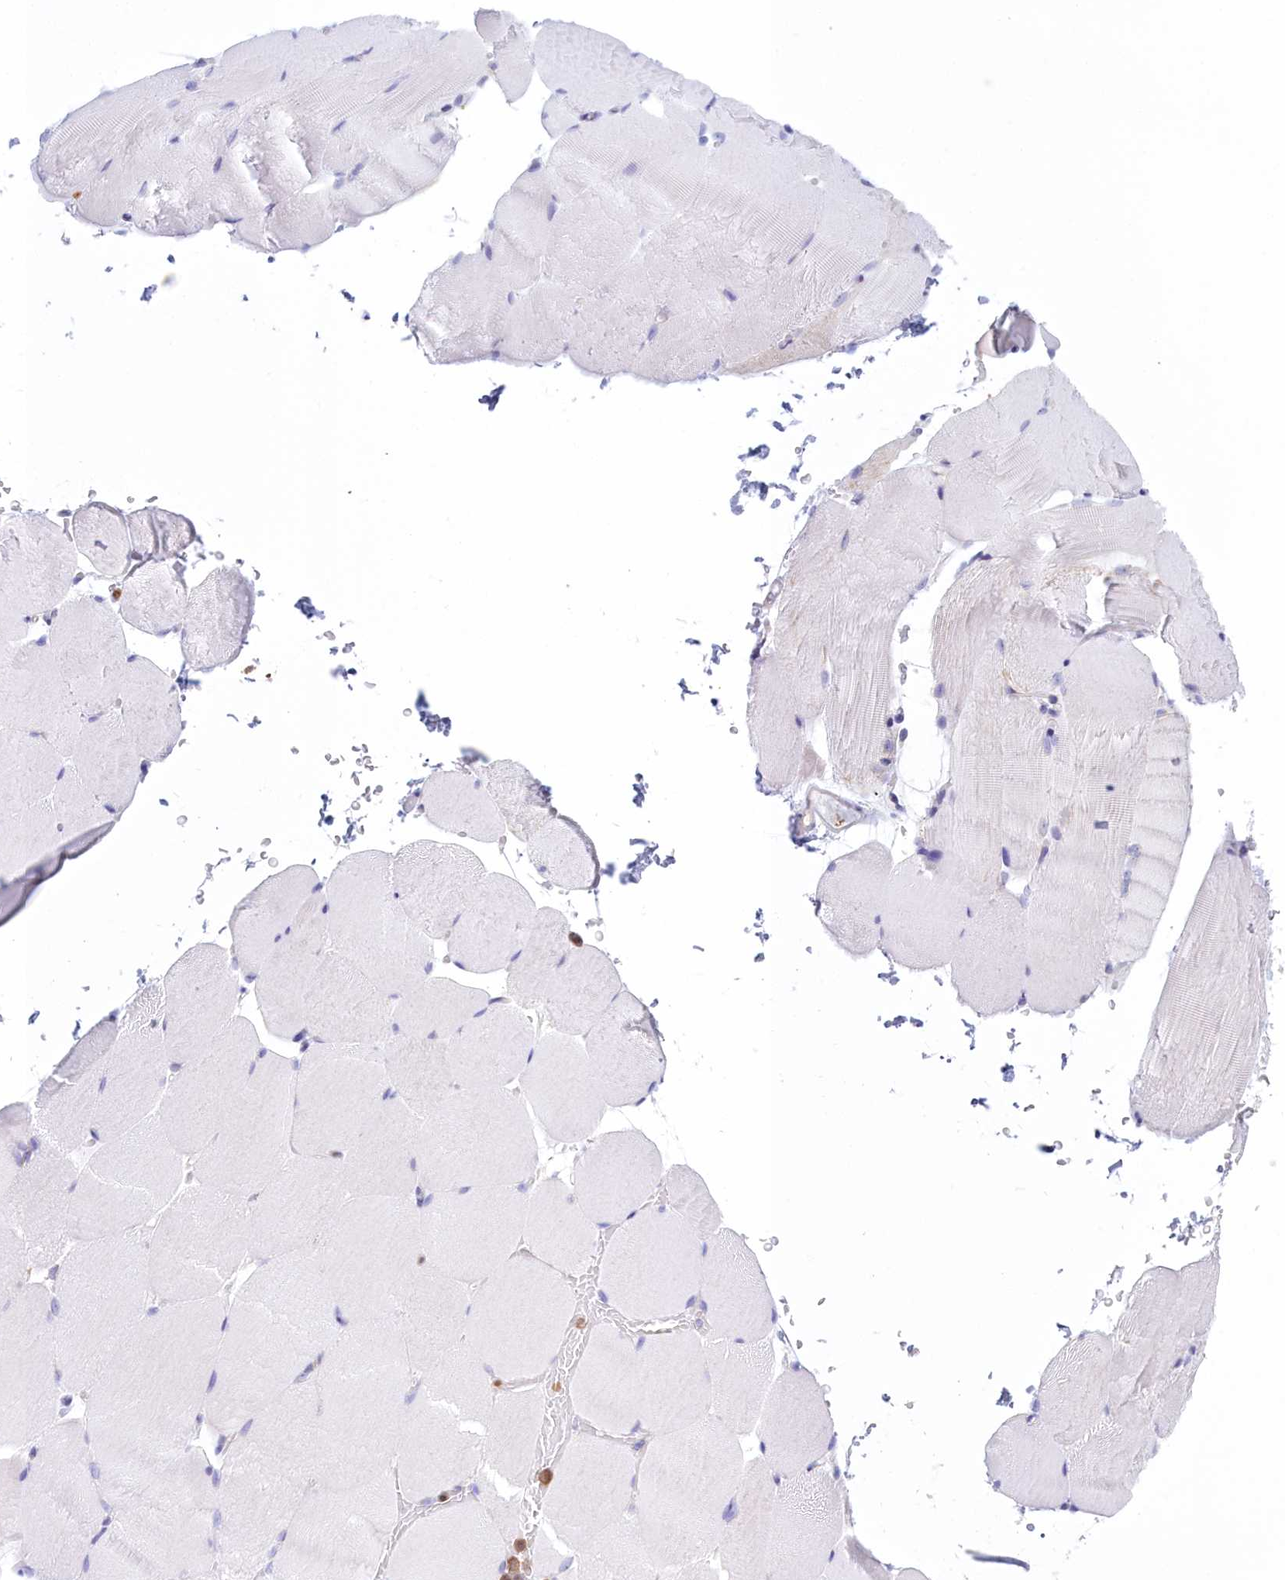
{"staining": {"intensity": "weak", "quantity": "<25%", "location": "cytoplasmic/membranous"}, "tissue": "skeletal muscle", "cell_type": "Myocytes", "image_type": "normal", "snomed": [{"axis": "morphology", "description": "Normal tissue, NOS"}, {"axis": "topography", "description": "Skeletal muscle"}, {"axis": "topography", "description": "Parathyroid gland"}], "caption": "This is an immunohistochemistry photomicrograph of unremarkable skeletal muscle. There is no expression in myocytes.", "gene": "HM13", "patient": {"sex": "female", "age": 37}}